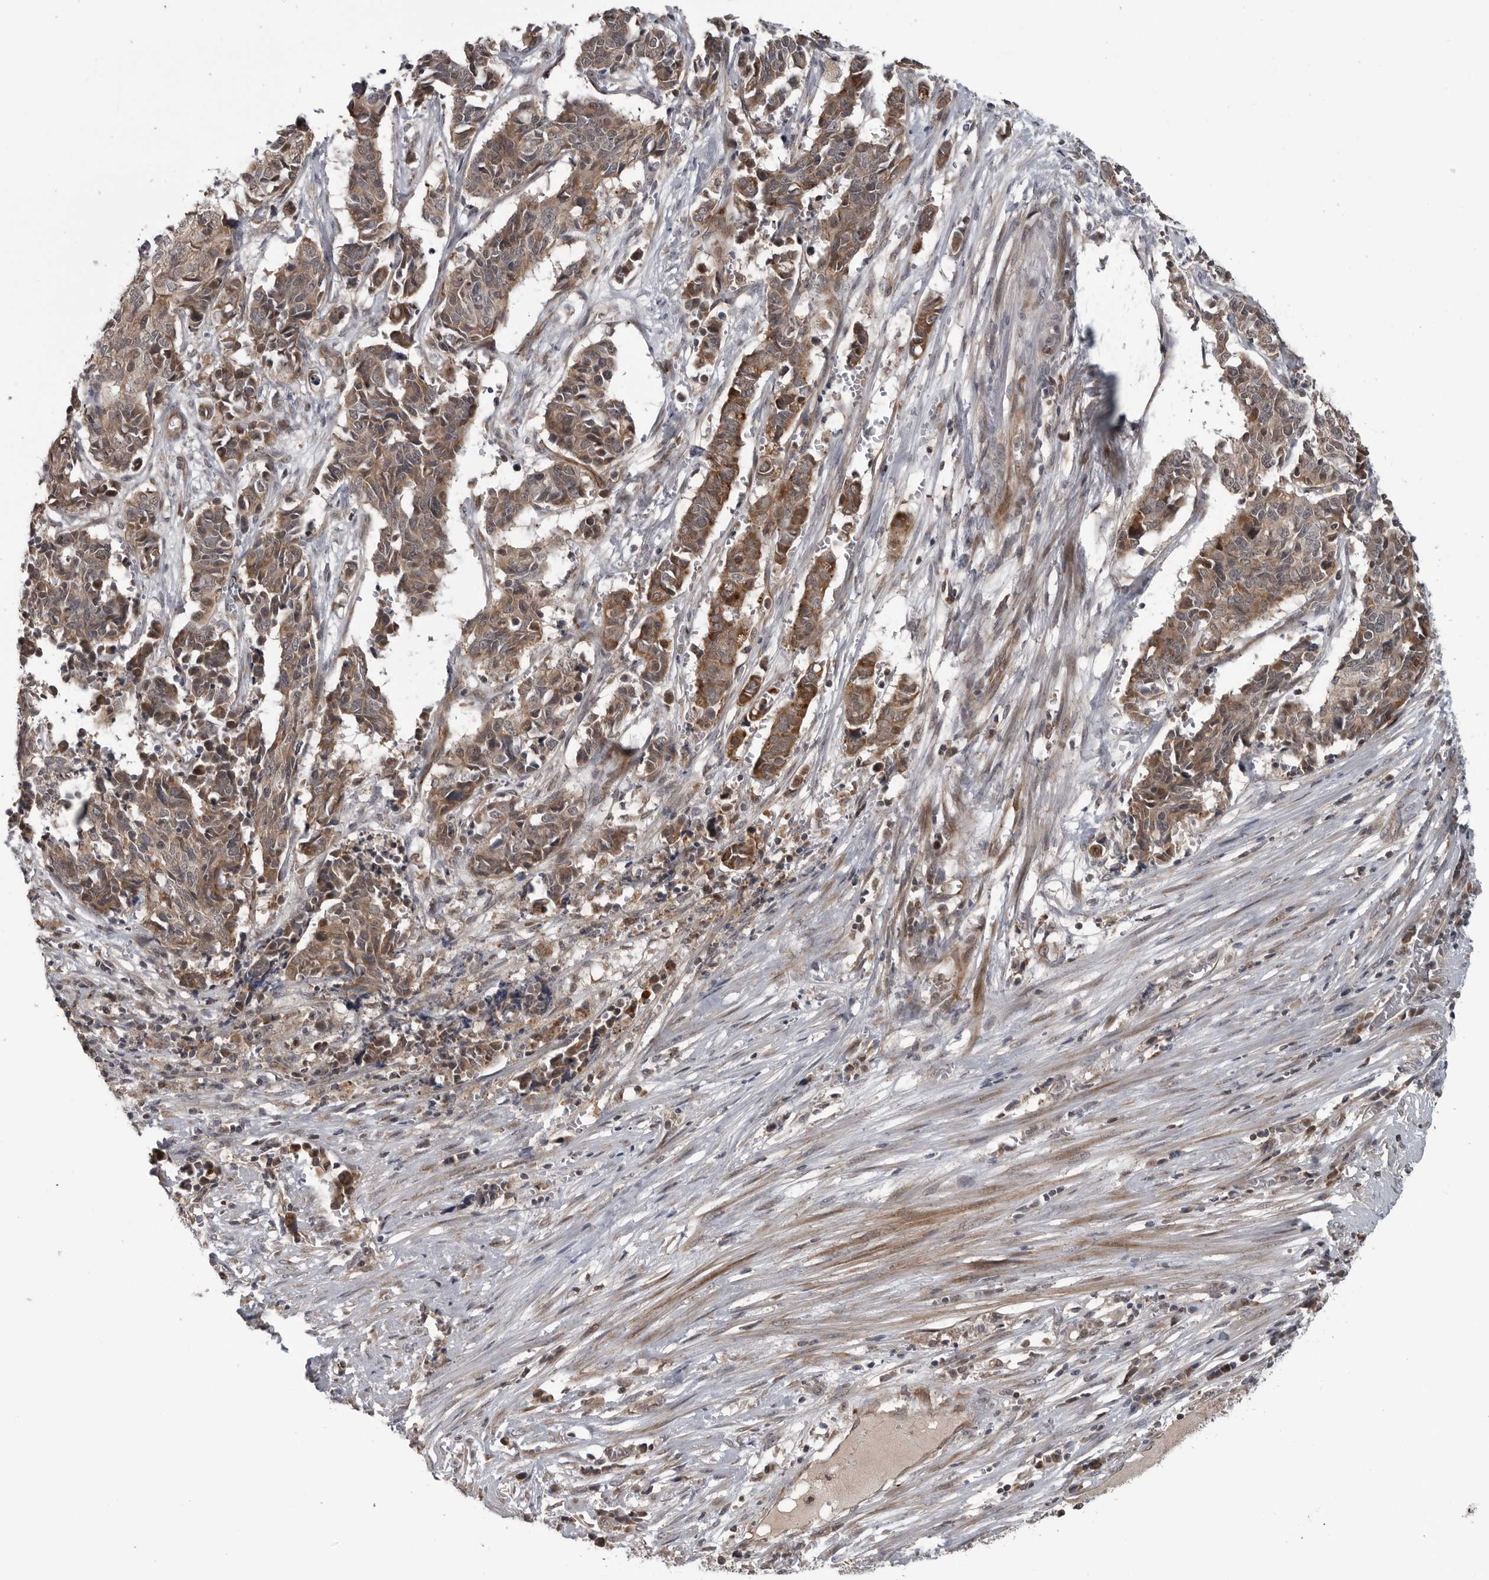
{"staining": {"intensity": "moderate", "quantity": ">75%", "location": "cytoplasmic/membranous"}, "tissue": "cervical cancer", "cell_type": "Tumor cells", "image_type": "cancer", "snomed": [{"axis": "morphology", "description": "Normal tissue, NOS"}, {"axis": "morphology", "description": "Squamous cell carcinoma, NOS"}, {"axis": "topography", "description": "Cervix"}], "caption": "Immunohistochemistry (DAB (3,3'-diaminobenzidine)) staining of cervical squamous cell carcinoma exhibits moderate cytoplasmic/membranous protein staining in about >75% of tumor cells. (DAB IHC with brightfield microscopy, high magnification).", "gene": "FAAP100", "patient": {"sex": "female", "age": 35}}